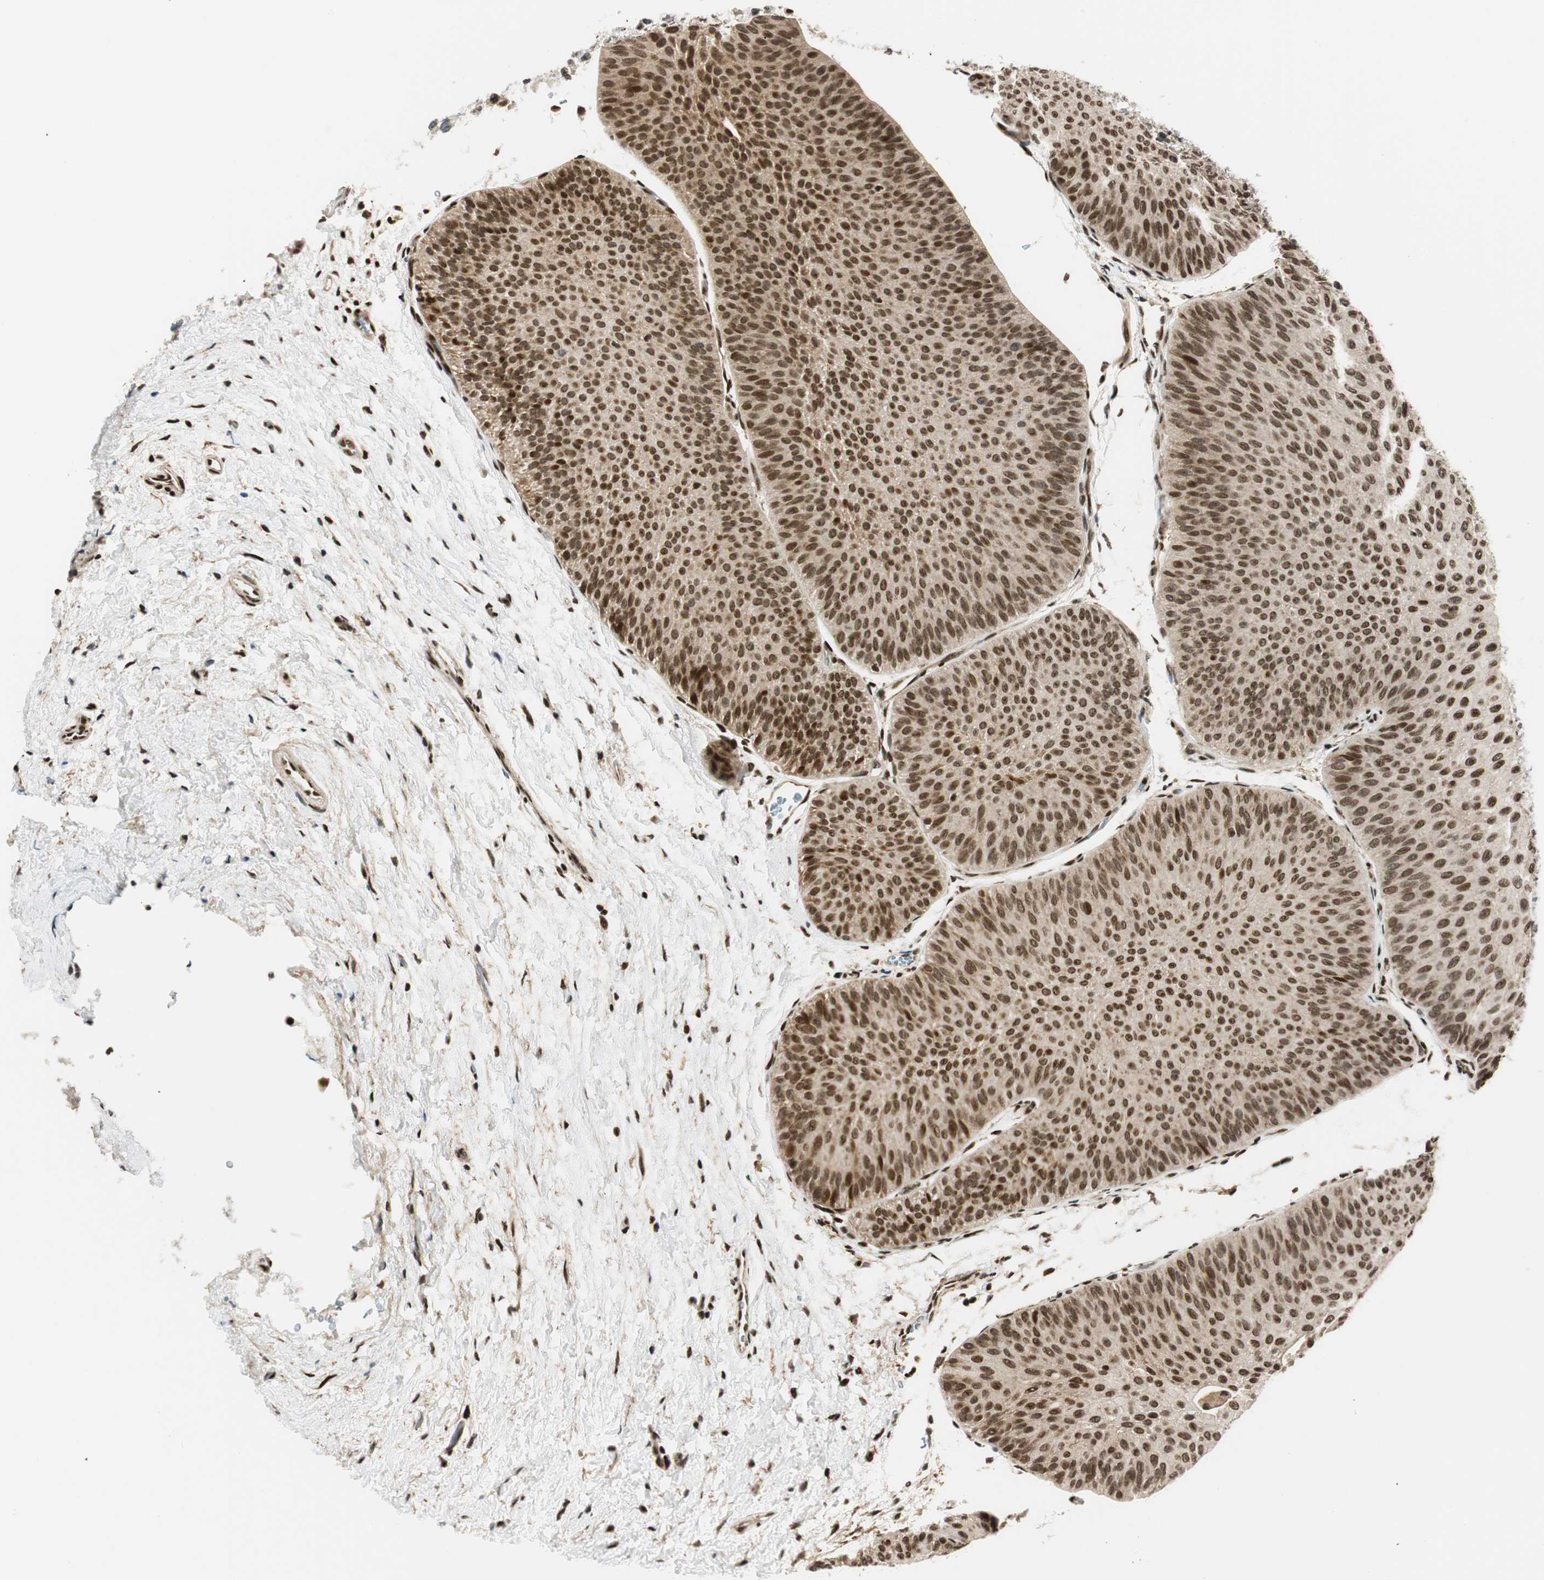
{"staining": {"intensity": "moderate", "quantity": ">75%", "location": "nuclear"}, "tissue": "urothelial cancer", "cell_type": "Tumor cells", "image_type": "cancer", "snomed": [{"axis": "morphology", "description": "Urothelial carcinoma, Low grade"}, {"axis": "topography", "description": "Urinary bladder"}], "caption": "Human urothelial carcinoma (low-grade) stained for a protein (brown) shows moderate nuclear positive positivity in approximately >75% of tumor cells.", "gene": "RING1", "patient": {"sex": "female", "age": 60}}